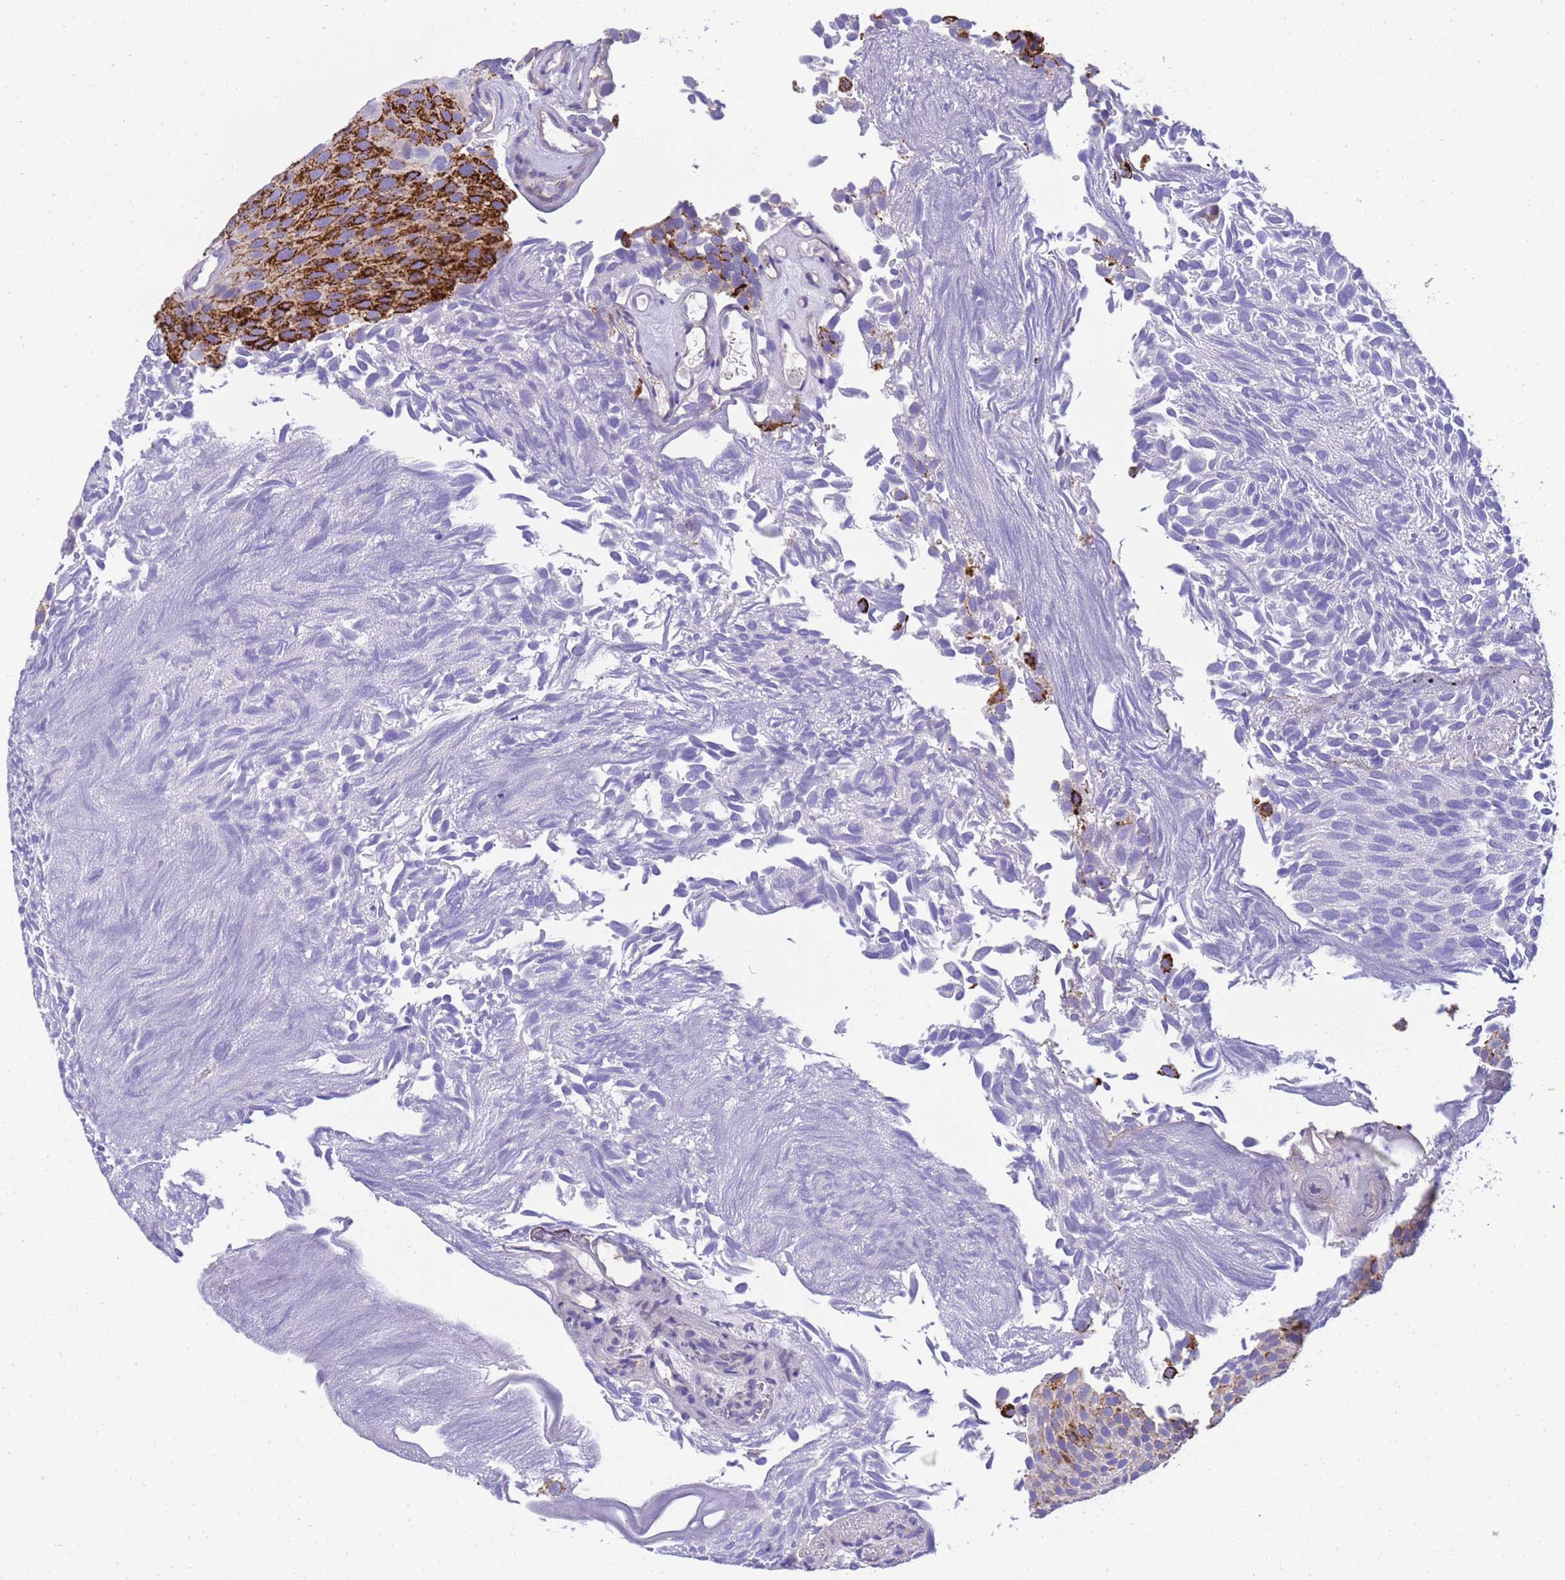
{"staining": {"intensity": "strong", "quantity": "25%-75%", "location": "cytoplasmic/membranous"}, "tissue": "urothelial cancer", "cell_type": "Tumor cells", "image_type": "cancer", "snomed": [{"axis": "morphology", "description": "Urothelial carcinoma, Low grade"}, {"axis": "topography", "description": "Urinary bladder"}], "caption": "Human urothelial carcinoma (low-grade) stained with a brown dye displays strong cytoplasmic/membranous positive staining in approximately 25%-75% of tumor cells.", "gene": "RIPPLY2", "patient": {"sex": "male", "age": 89}}